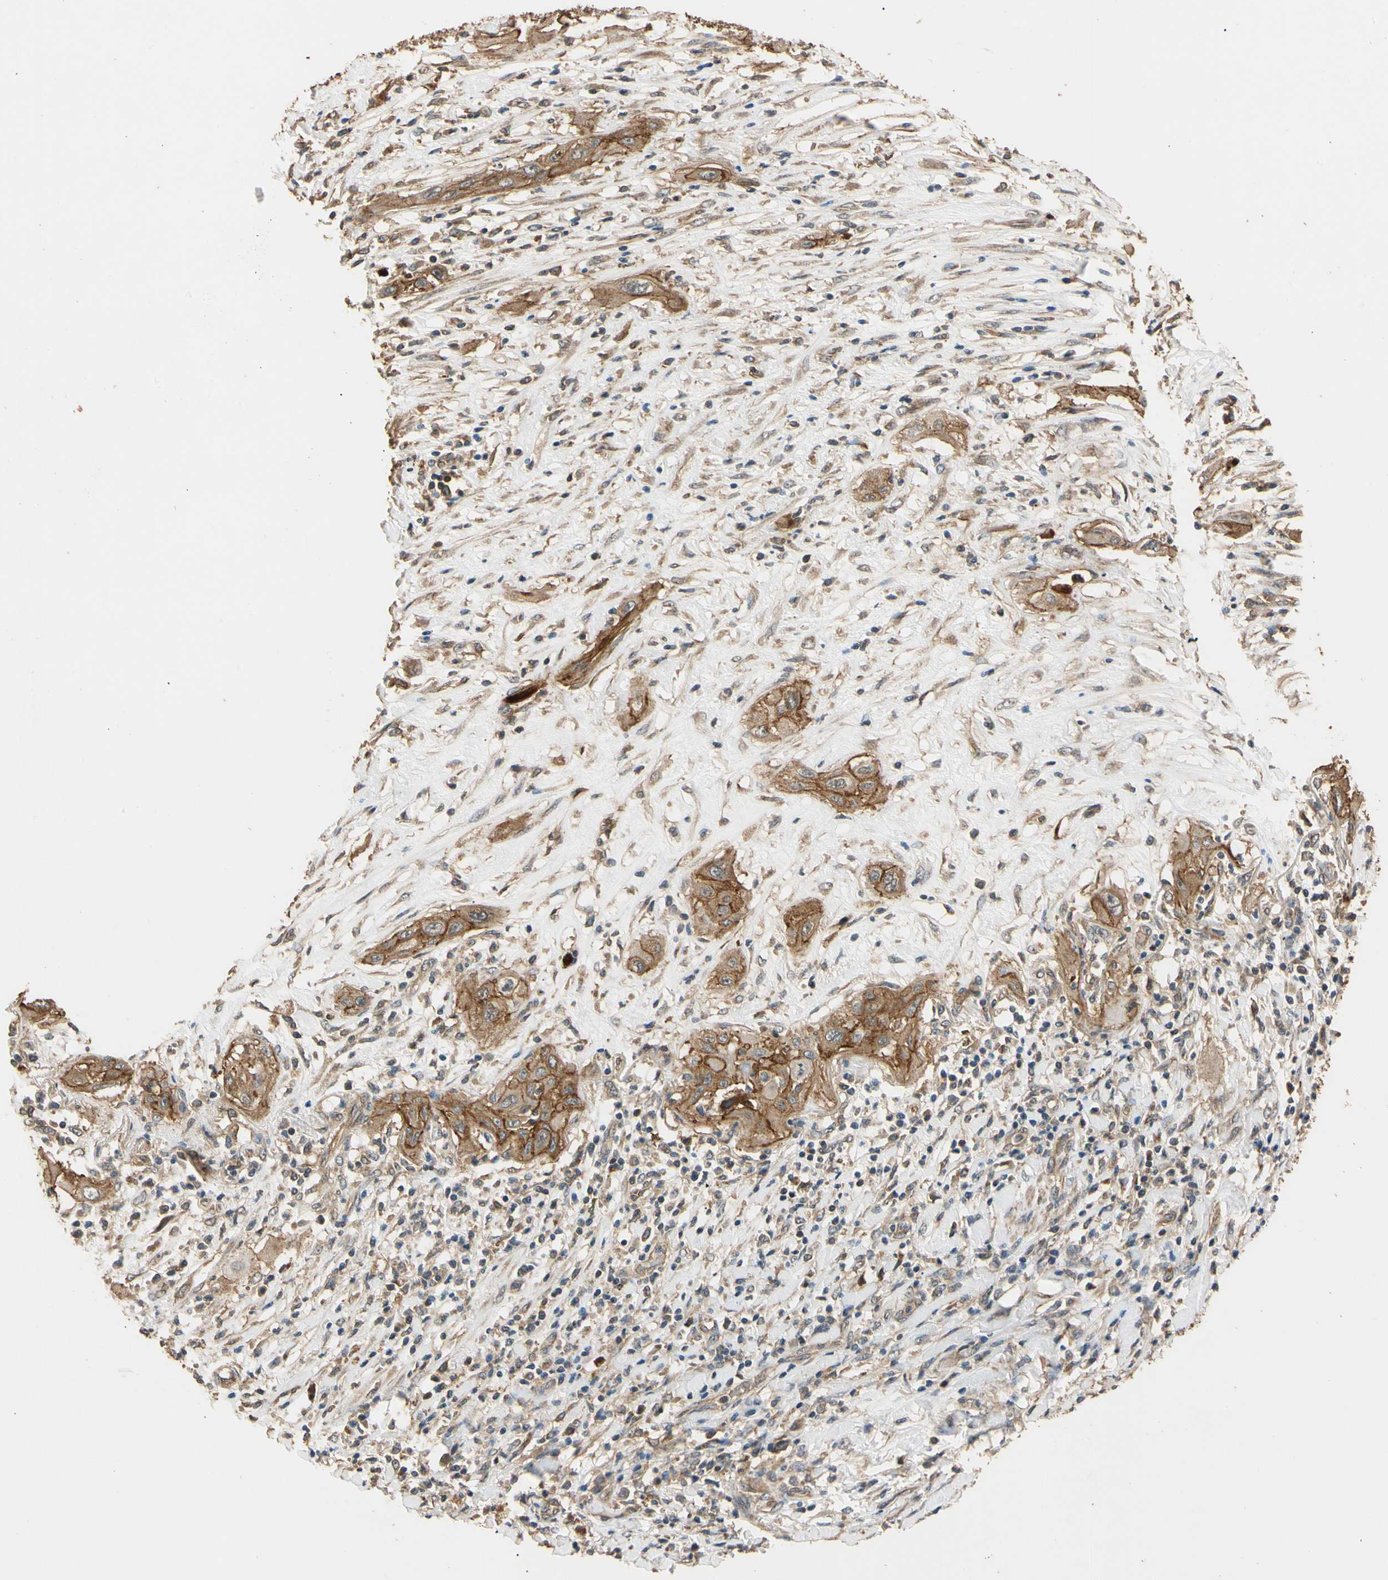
{"staining": {"intensity": "strong", "quantity": ">75%", "location": "cytoplasmic/membranous"}, "tissue": "lung cancer", "cell_type": "Tumor cells", "image_type": "cancer", "snomed": [{"axis": "morphology", "description": "Squamous cell carcinoma, NOS"}, {"axis": "topography", "description": "Lung"}], "caption": "Lung squamous cell carcinoma tissue demonstrates strong cytoplasmic/membranous staining in about >75% of tumor cells, visualized by immunohistochemistry. Nuclei are stained in blue.", "gene": "MGRN1", "patient": {"sex": "female", "age": 47}}